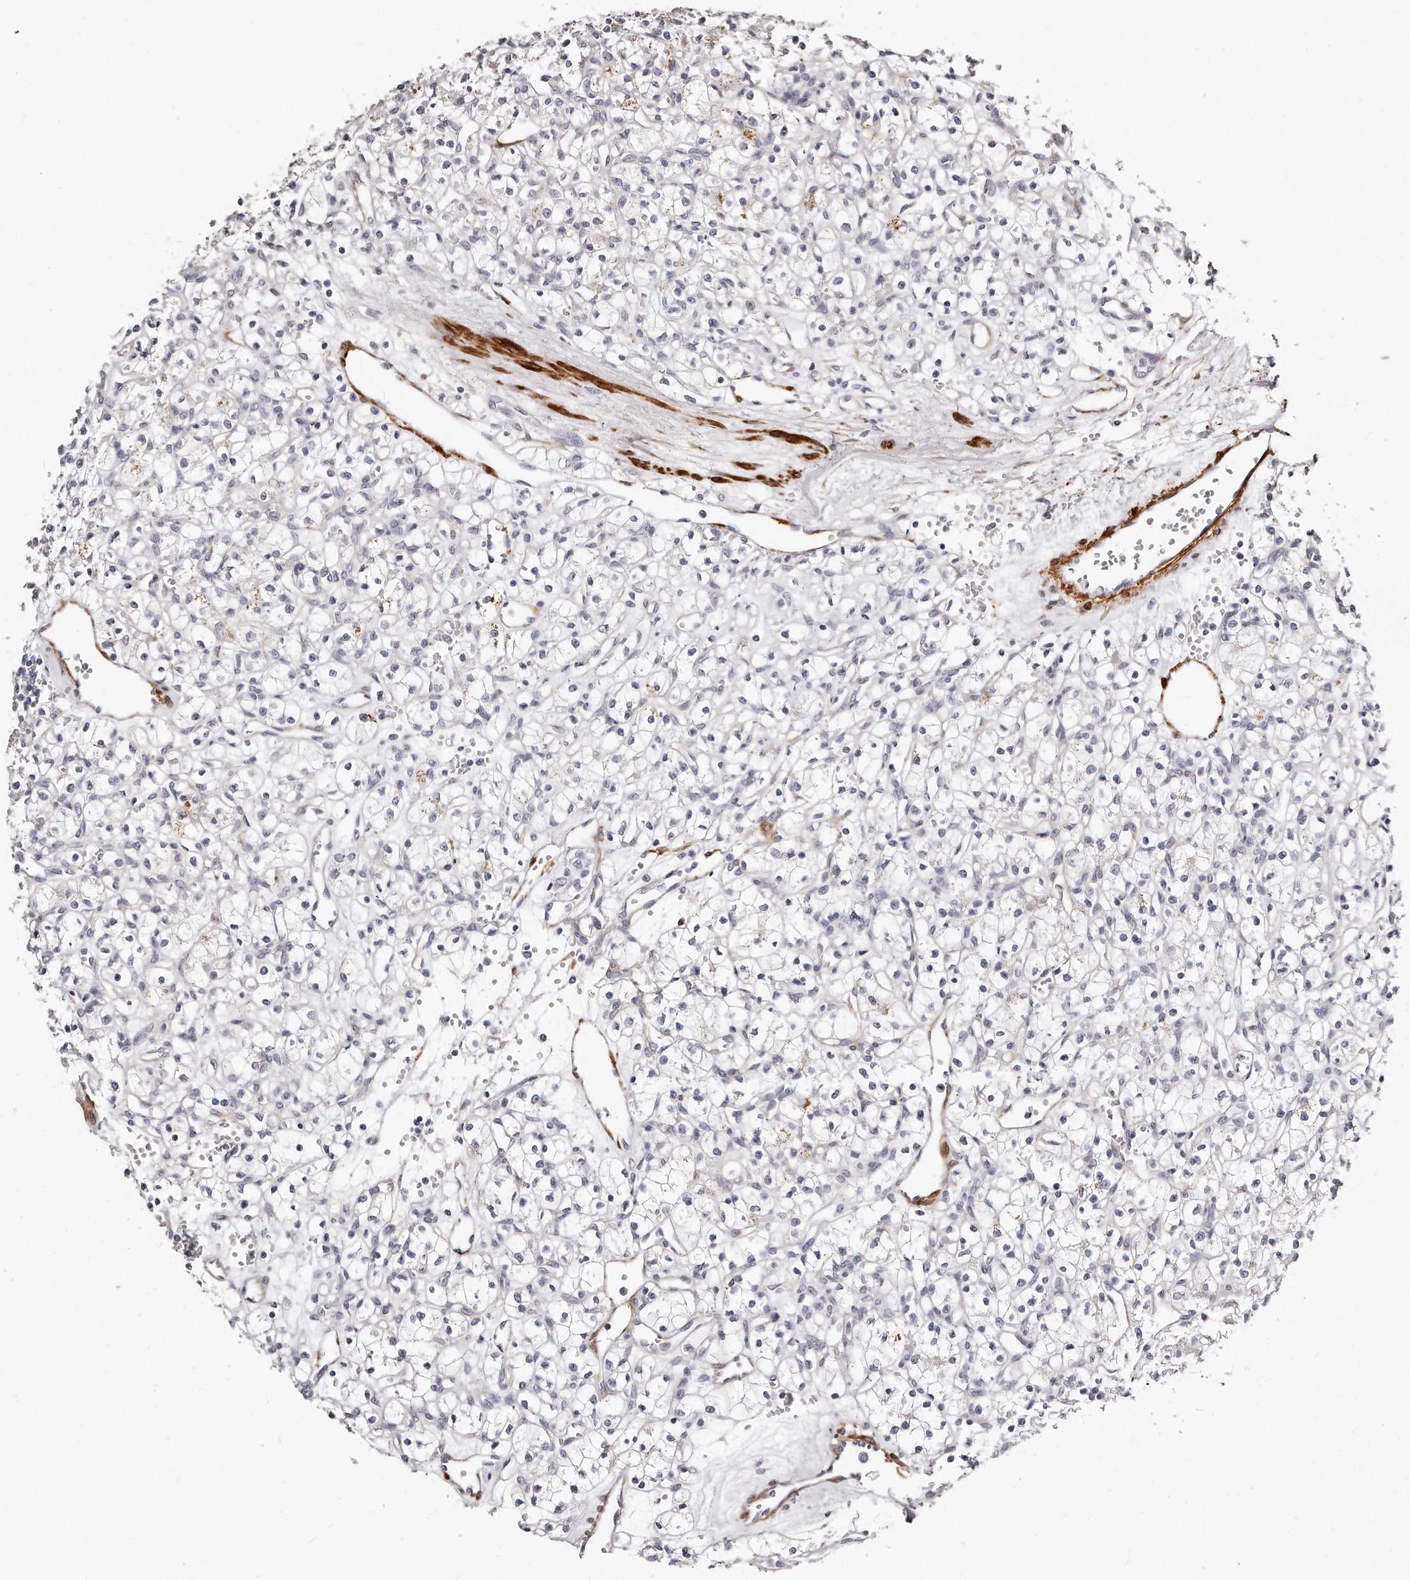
{"staining": {"intensity": "negative", "quantity": "none", "location": "none"}, "tissue": "renal cancer", "cell_type": "Tumor cells", "image_type": "cancer", "snomed": [{"axis": "morphology", "description": "Adenocarcinoma, NOS"}, {"axis": "topography", "description": "Kidney"}], "caption": "Human renal cancer (adenocarcinoma) stained for a protein using IHC displays no staining in tumor cells.", "gene": "LMOD1", "patient": {"sex": "female", "age": 59}}